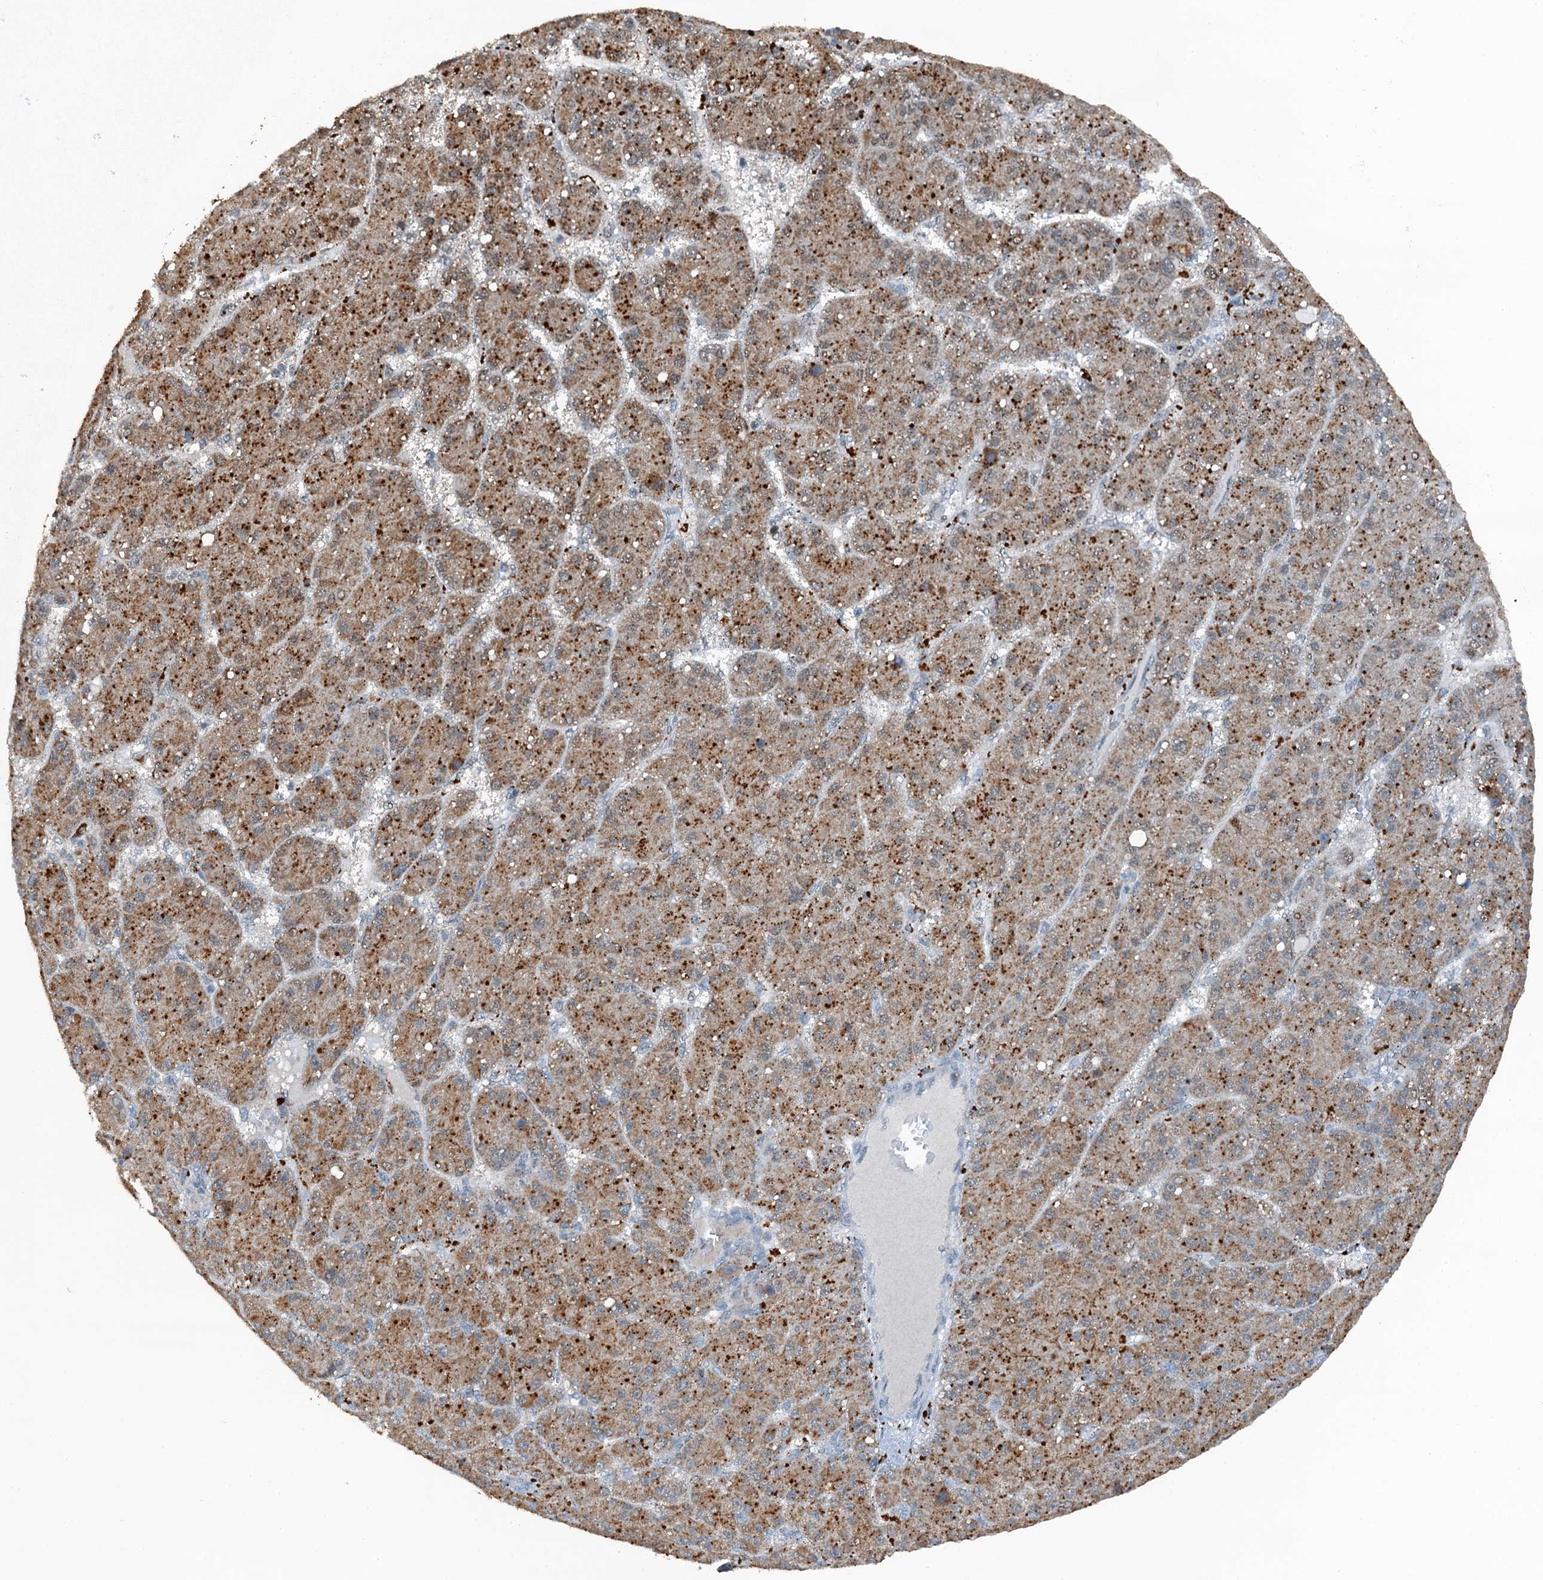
{"staining": {"intensity": "moderate", "quantity": ">75%", "location": "cytoplasmic/membranous"}, "tissue": "liver cancer", "cell_type": "Tumor cells", "image_type": "cancer", "snomed": [{"axis": "morphology", "description": "Carcinoma, Hepatocellular, NOS"}, {"axis": "topography", "description": "Liver"}], "caption": "Human hepatocellular carcinoma (liver) stained with a protein marker exhibits moderate staining in tumor cells.", "gene": "BMERB1", "patient": {"sex": "male", "age": 67}}